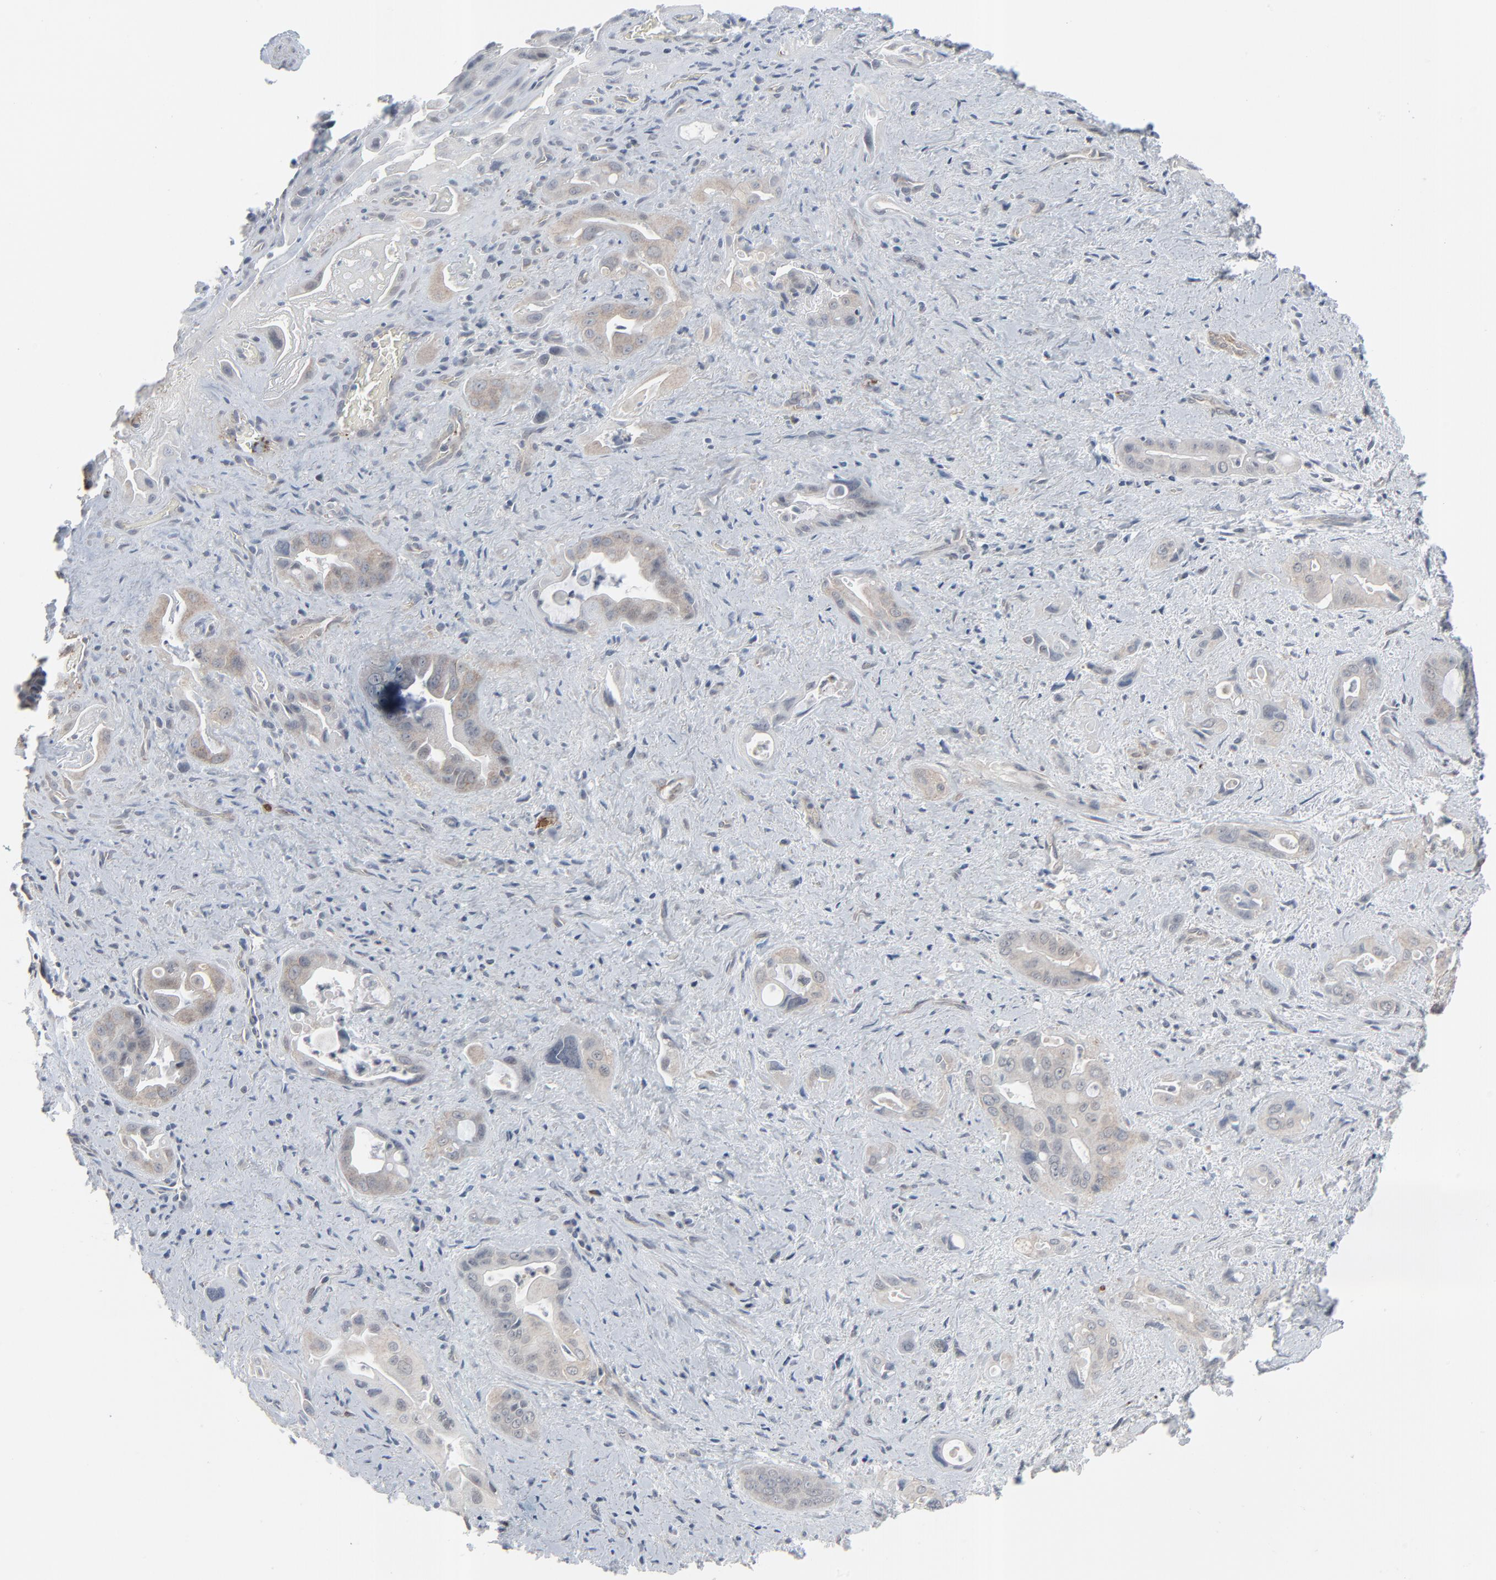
{"staining": {"intensity": "weak", "quantity": ">75%", "location": "cytoplasmic/membranous"}, "tissue": "pancreatic cancer", "cell_type": "Tumor cells", "image_type": "cancer", "snomed": [{"axis": "morphology", "description": "Adenocarcinoma, NOS"}, {"axis": "topography", "description": "Pancreas"}], "caption": "This histopathology image displays immunohistochemistry staining of pancreatic adenocarcinoma, with low weak cytoplasmic/membranous positivity in approximately >75% of tumor cells.", "gene": "NEUROD1", "patient": {"sex": "male", "age": 77}}